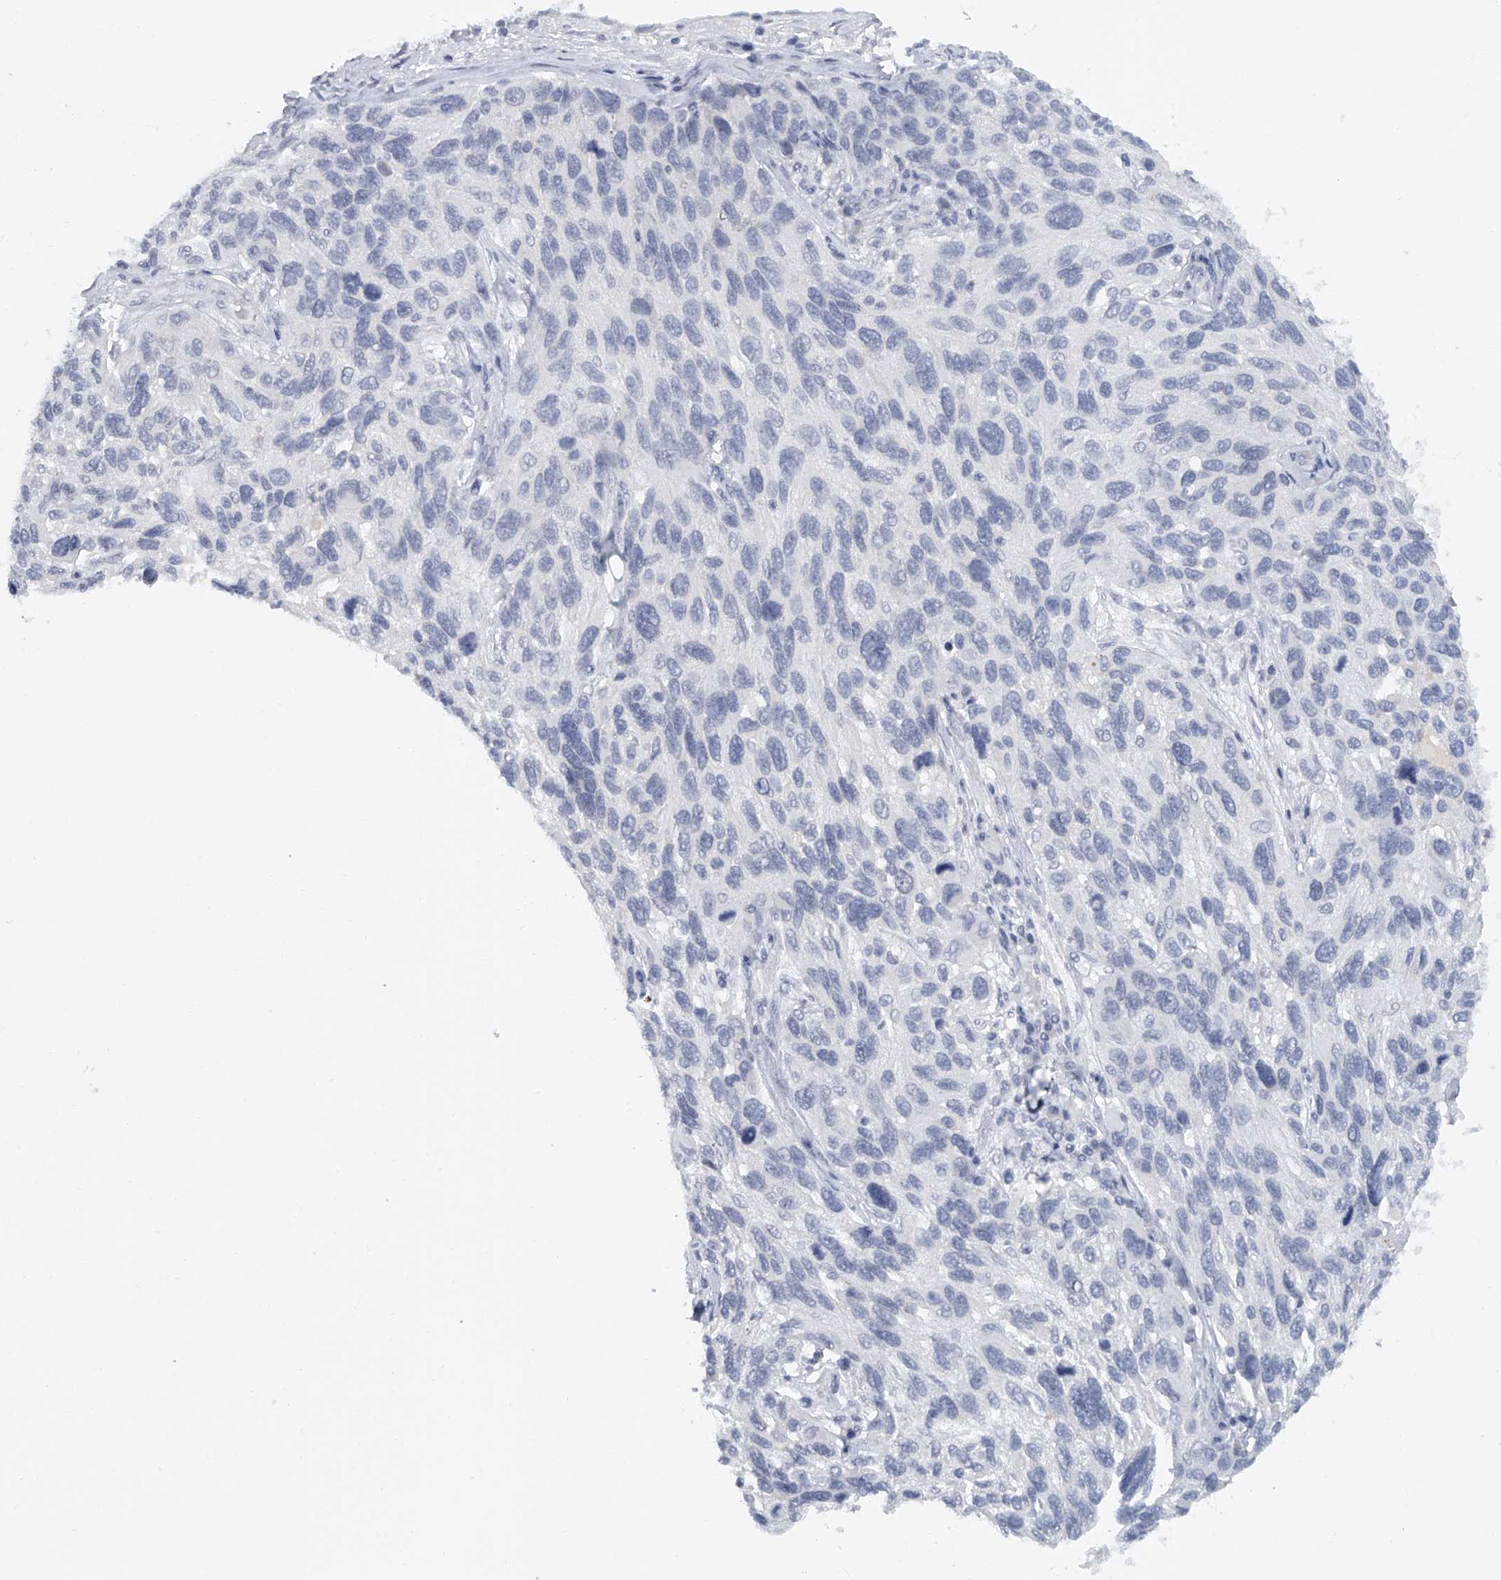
{"staining": {"intensity": "negative", "quantity": "none", "location": "none"}, "tissue": "melanoma", "cell_type": "Tumor cells", "image_type": "cancer", "snomed": [{"axis": "morphology", "description": "Malignant melanoma, NOS"}, {"axis": "topography", "description": "Skin"}], "caption": "Histopathology image shows no significant protein staining in tumor cells of melanoma.", "gene": "FAT2", "patient": {"sex": "male", "age": 53}}